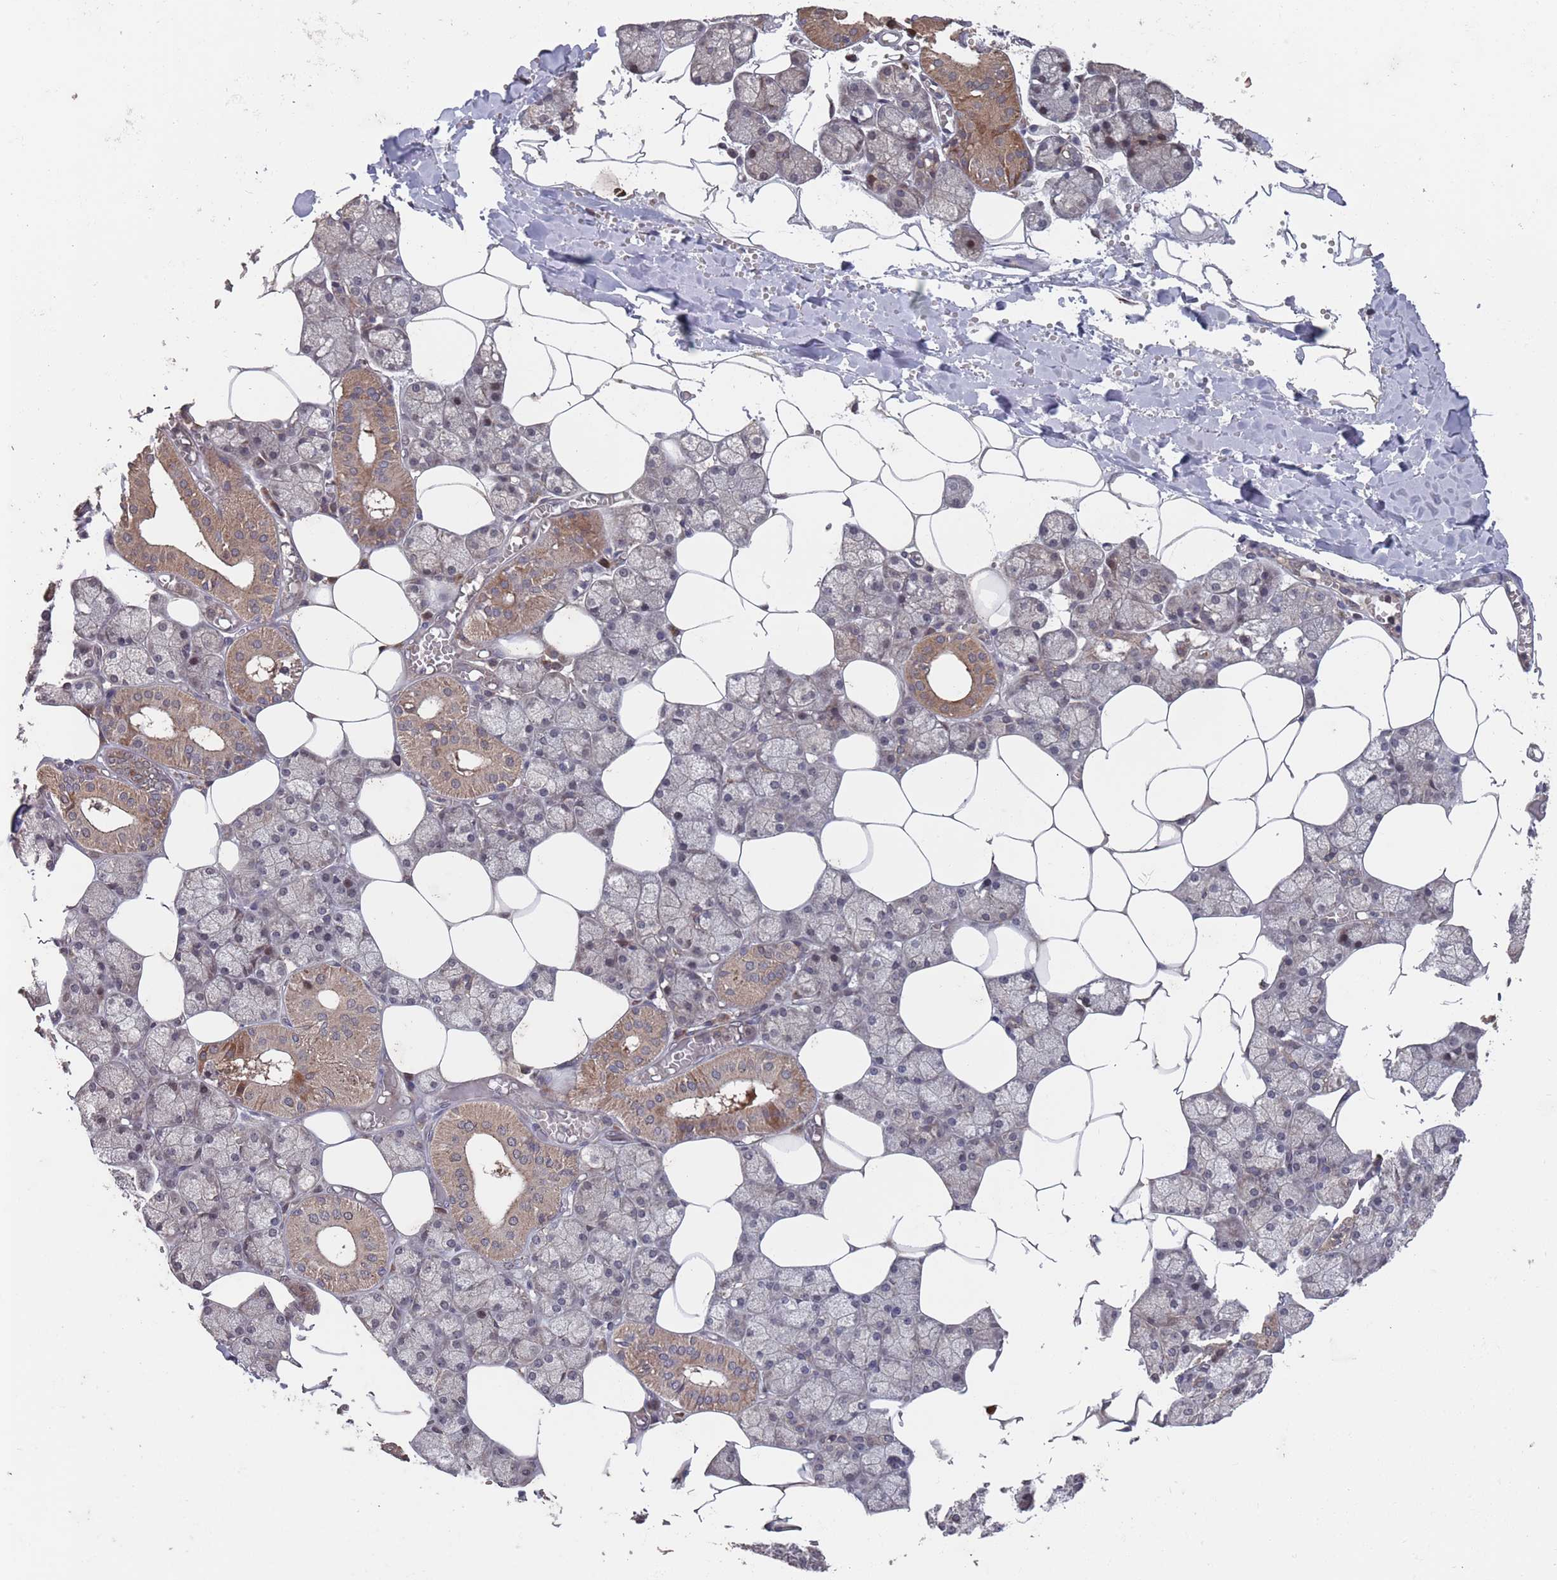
{"staining": {"intensity": "moderate", "quantity": "25%-75%", "location": "cytoplasmic/membranous"}, "tissue": "salivary gland", "cell_type": "Glandular cells", "image_type": "normal", "snomed": [{"axis": "morphology", "description": "Normal tissue, NOS"}, {"axis": "topography", "description": "Salivary gland"}], "caption": "Glandular cells display medium levels of moderate cytoplasmic/membranous expression in approximately 25%-75% of cells in unremarkable human salivary gland.", "gene": "UNC45A", "patient": {"sex": "male", "age": 62}}